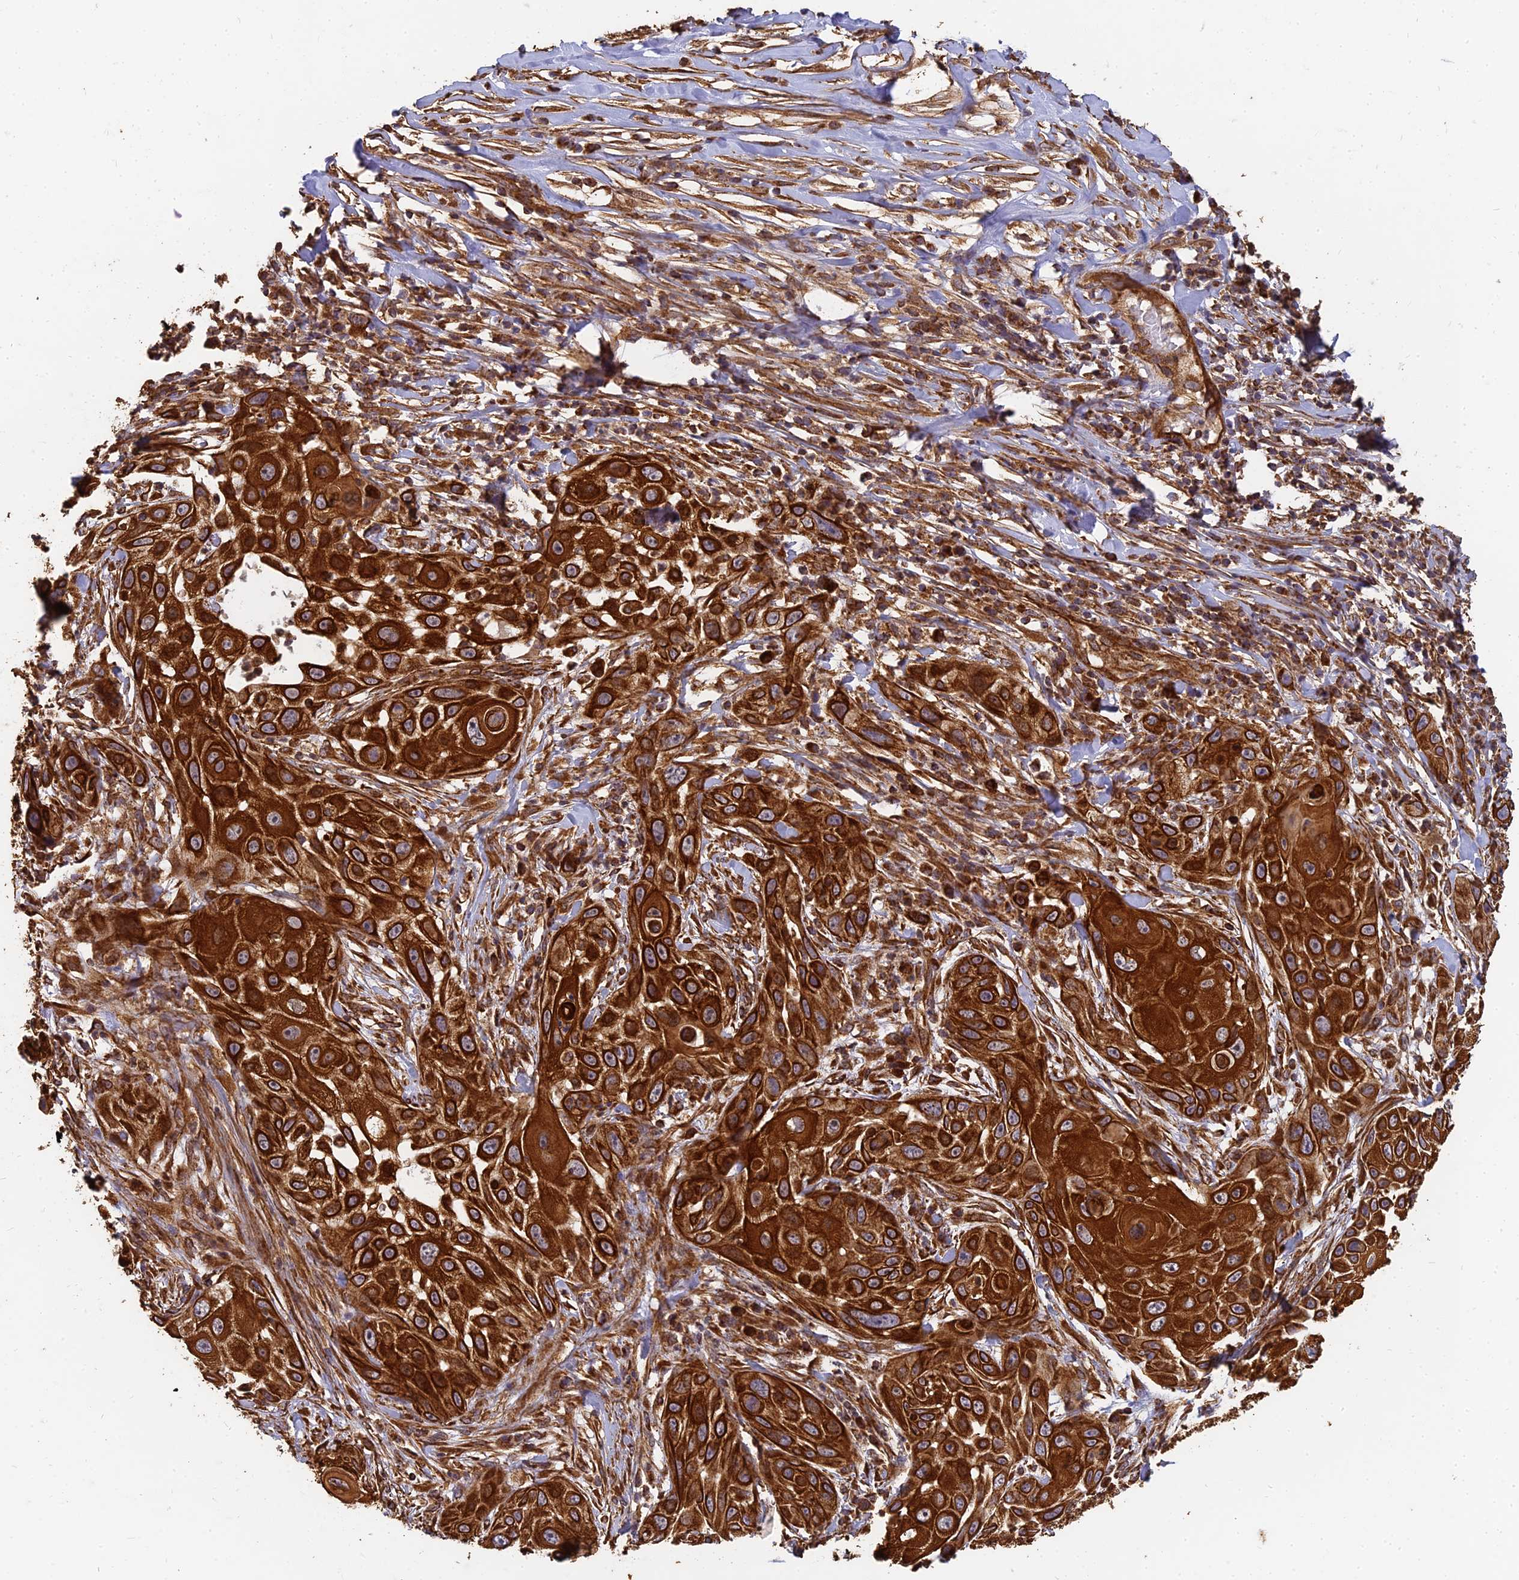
{"staining": {"intensity": "strong", "quantity": ">75%", "location": "cytoplasmic/membranous"}, "tissue": "skin cancer", "cell_type": "Tumor cells", "image_type": "cancer", "snomed": [{"axis": "morphology", "description": "Squamous cell carcinoma, NOS"}, {"axis": "topography", "description": "Skin"}], "caption": "Immunohistochemical staining of skin squamous cell carcinoma reveals strong cytoplasmic/membranous protein positivity in about >75% of tumor cells. Using DAB (3,3'-diaminobenzidine) (brown) and hematoxylin (blue) stains, captured at high magnification using brightfield microscopy.", "gene": "DSTYK", "patient": {"sex": "female", "age": 44}}